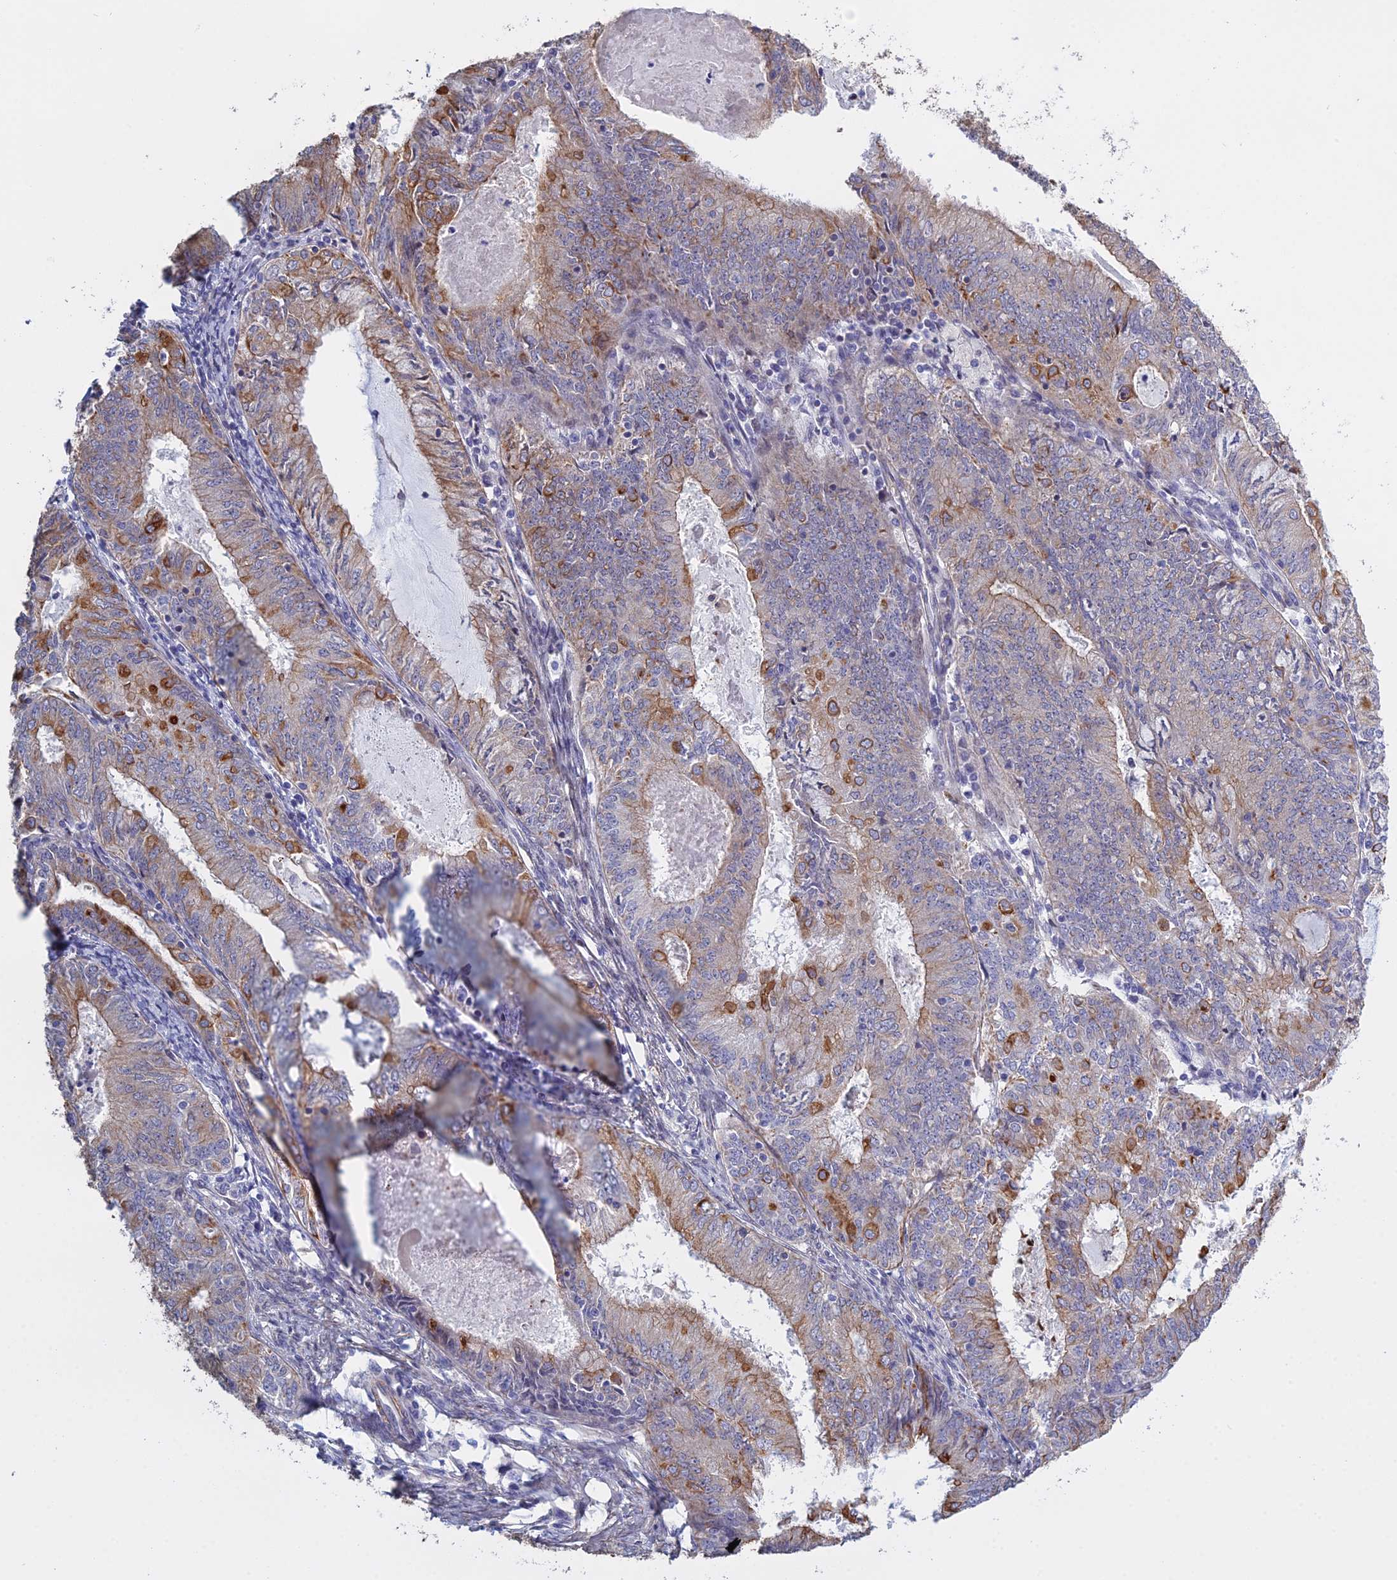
{"staining": {"intensity": "moderate", "quantity": "25%-75%", "location": "cytoplasmic/membranous"}, "tissue": "endometrial cancer", "cell_type": "Tumor cells", "image_type": "cancer", "snomed": [{"axis": "morphology", "description": "Adenocarcinoma, NOS"}, {"axis": "topography", "description": "Endometrium"}], "caption": "Human endometrial cancer stained with a brown dye demonstrates moderate cytoplasmic/membranous positive expression in about 25%-75% of tumor cells.", "gene": "LZTS2", "patient": {"sex": "female", "age": 57}}